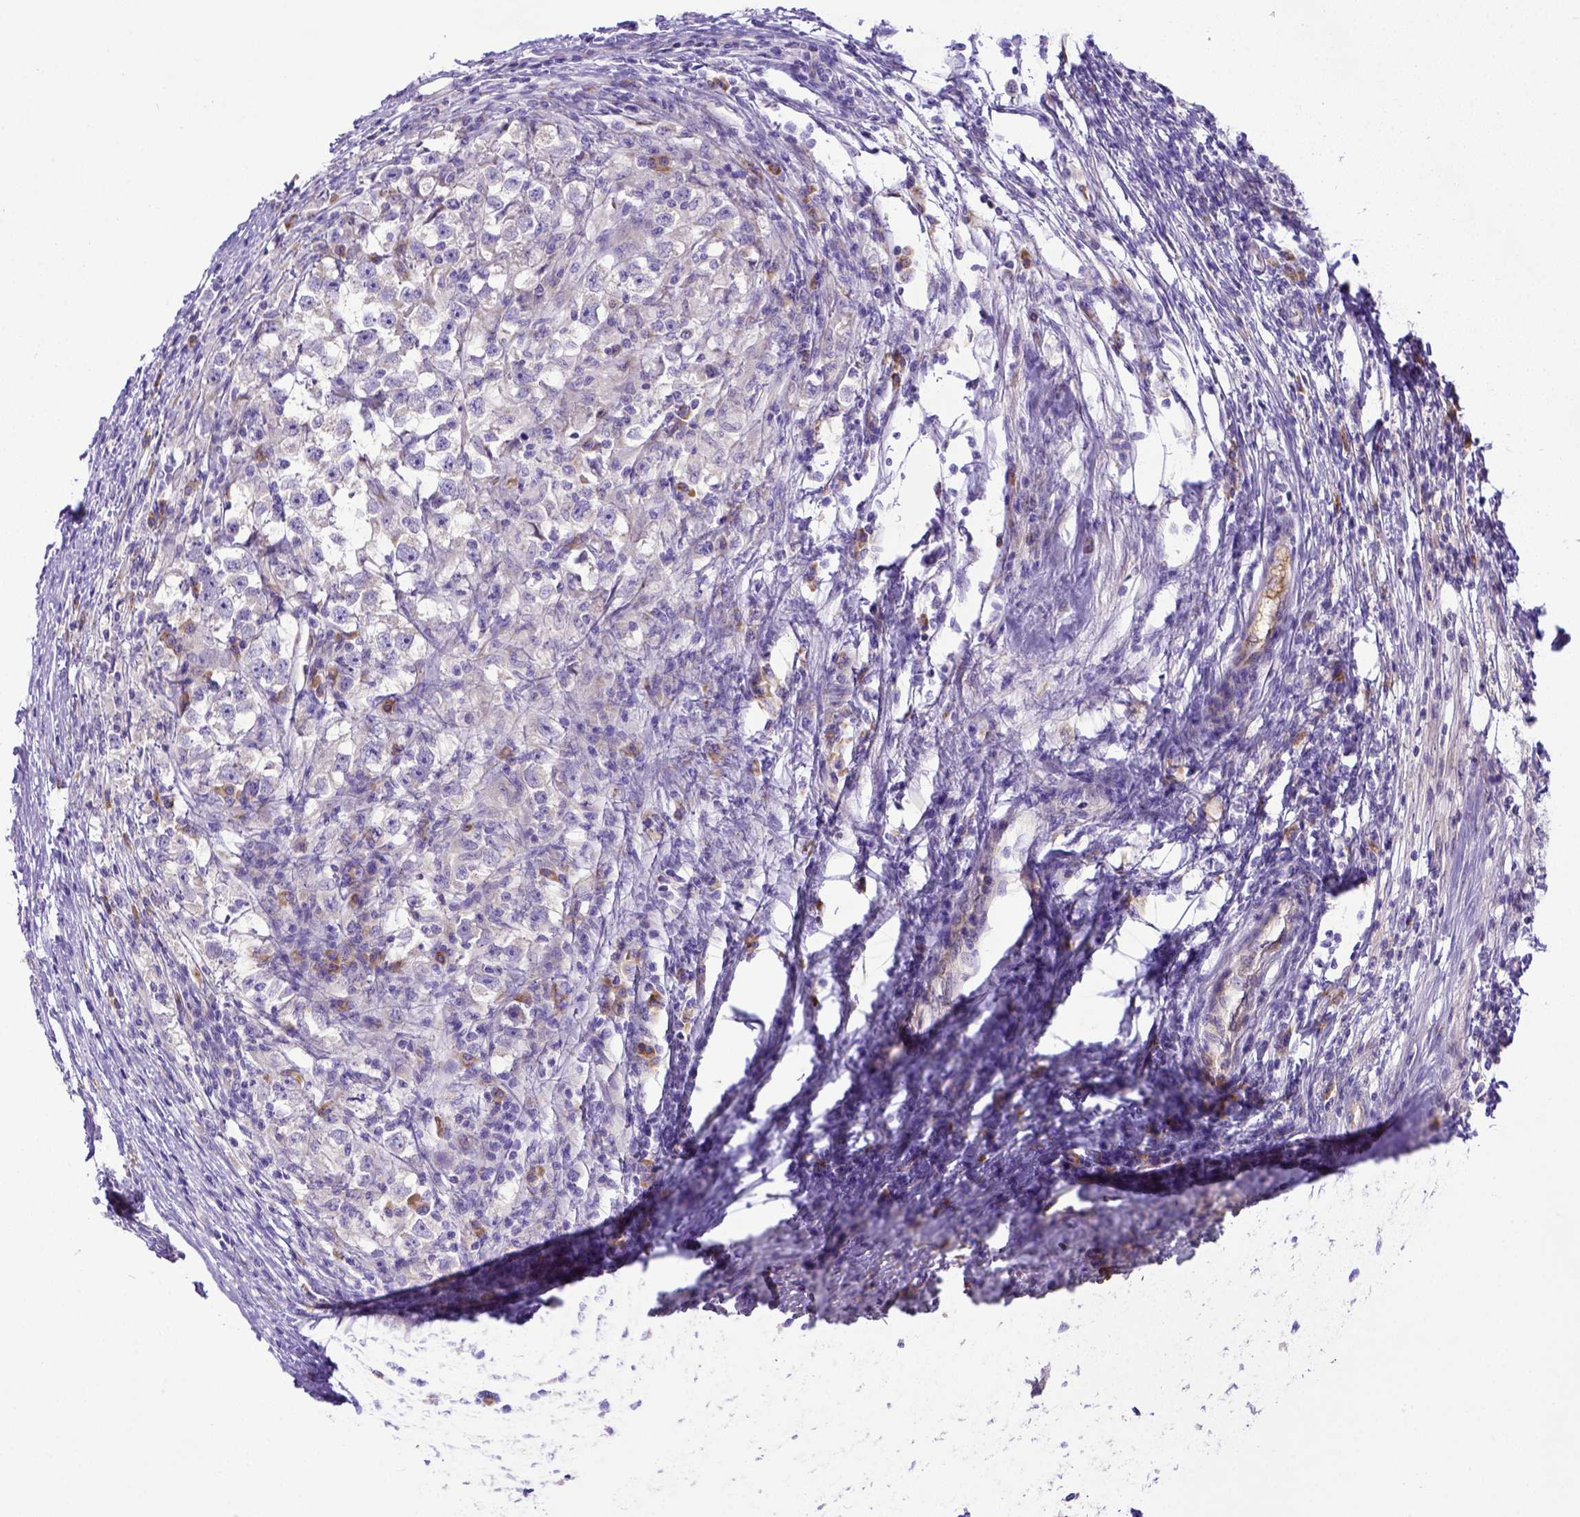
{"staining": {"intensity": "negative", "quantity": "none", "location": "none"}, "tissue": "testis cancer", "cell_type": "Tumor cells", "image_type": "cancer", "snomed": [{"axis": "morphology", "description": "Seminoma, NOS"}, {"axis": "topography", "description": "Testis"}], "caption": "This photomicrograph is of testis cancer stained with IHC to label a protein in brown with the nuclei are counter-stained blue. There is no positivity in tumor cells.", "gene": "CFAP300", "patient": {"sex": "male", "age": 33}}